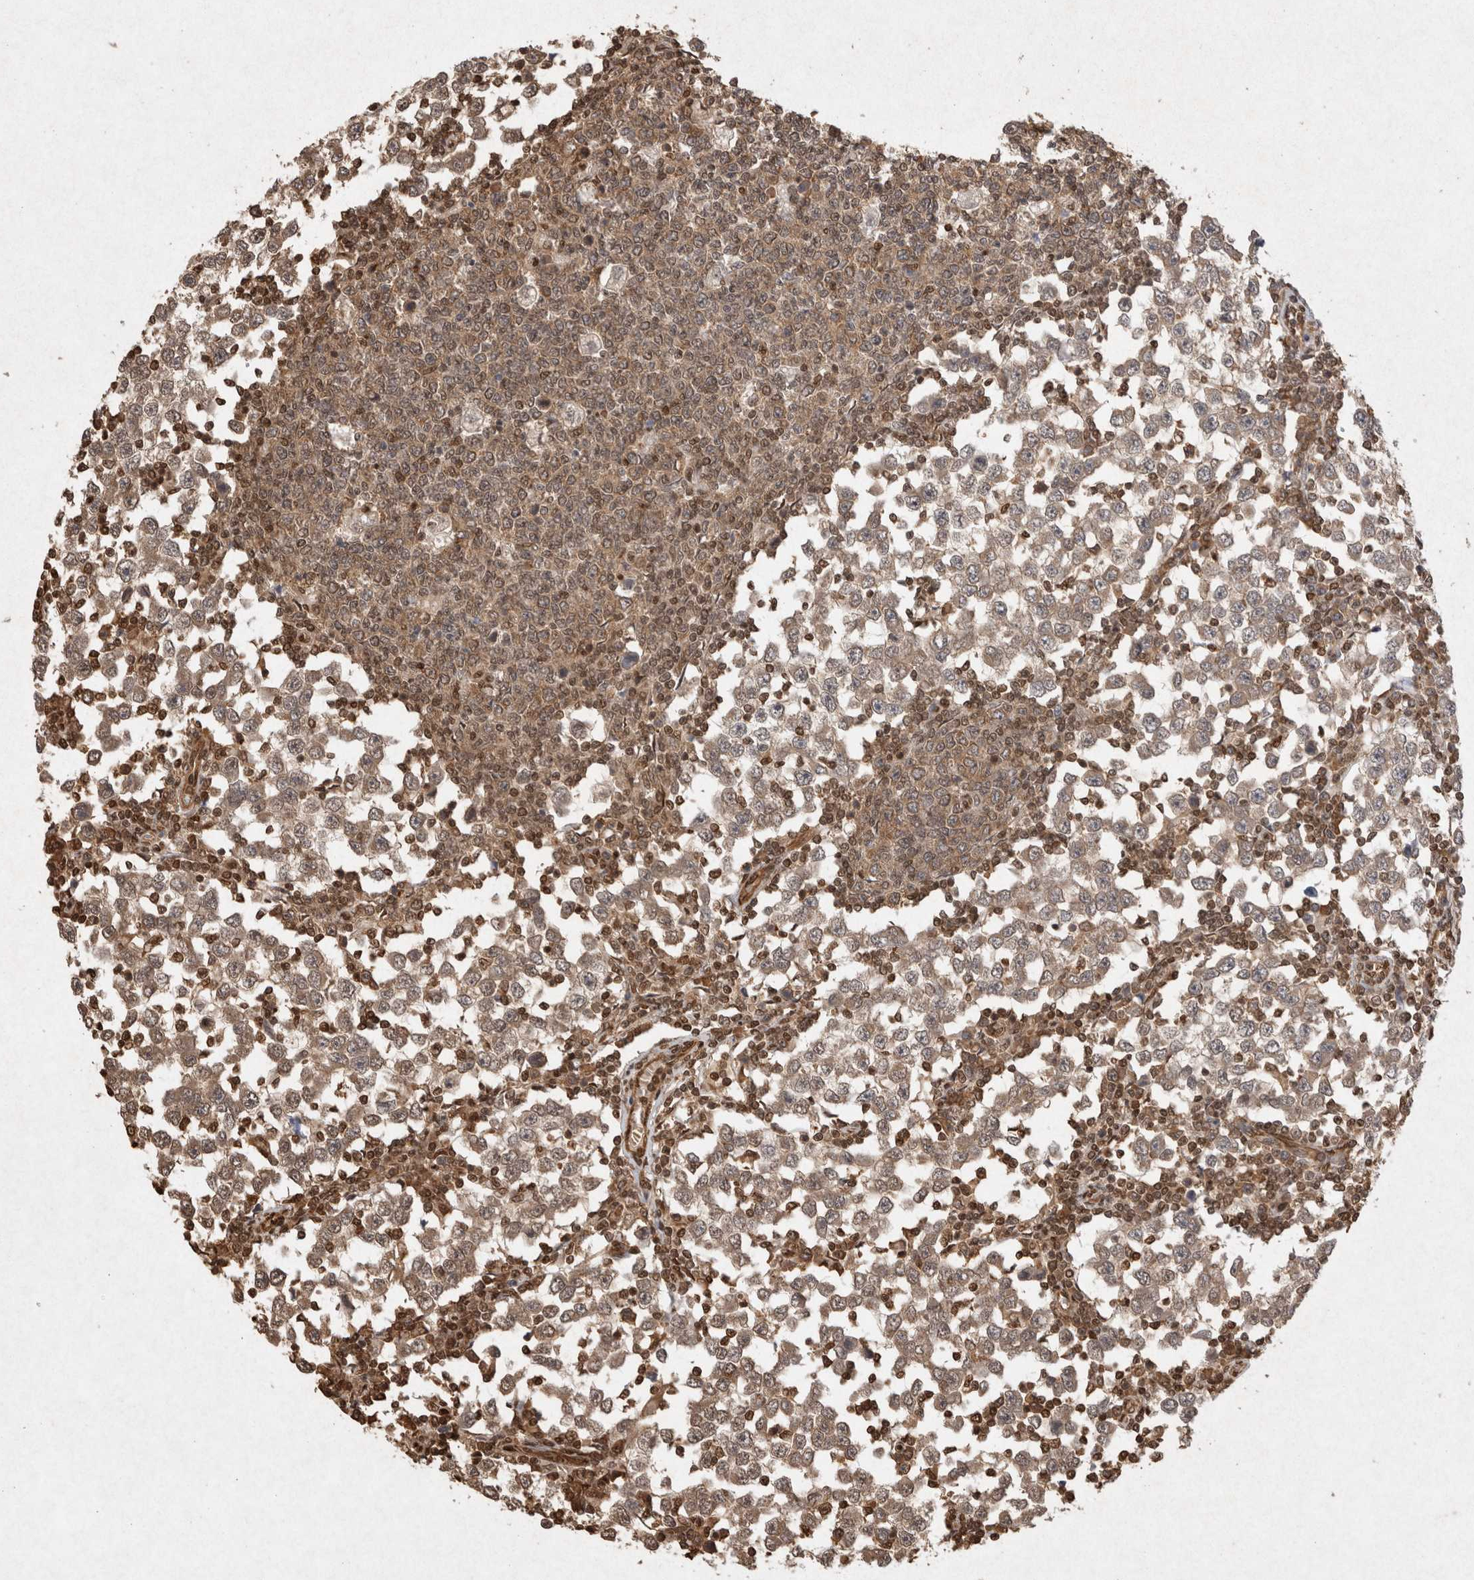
{"staining": {"intensity": "weak", "quantity": ">75%", "location": "cytoplasmic/membranous,nuclear"}, "tissue": "testis cancer", "cell_type": "Tumor cells", "image_type": "cancer", "snomed": [{"axis": "morphology", "description": "Seminoma, NOS"}, {"axis": "topography", "description": "Testis"}], "caption": "Immunohistochemistry staining of seminoma (testis), which displays low levels of weak cytoplasmic/membranous and nuclear positivity in about >75% of tumor cells indicating weak cytoplasmic/membranous and nuclear protein staining. The staining was performed using DAB (3,3'-diaminobenzidine) (brown) for protein detection and nuclei were counterstained in hematoxylin (blue).", "gene": "HDGF", "patient": {"sex": "male", "age": 65}}